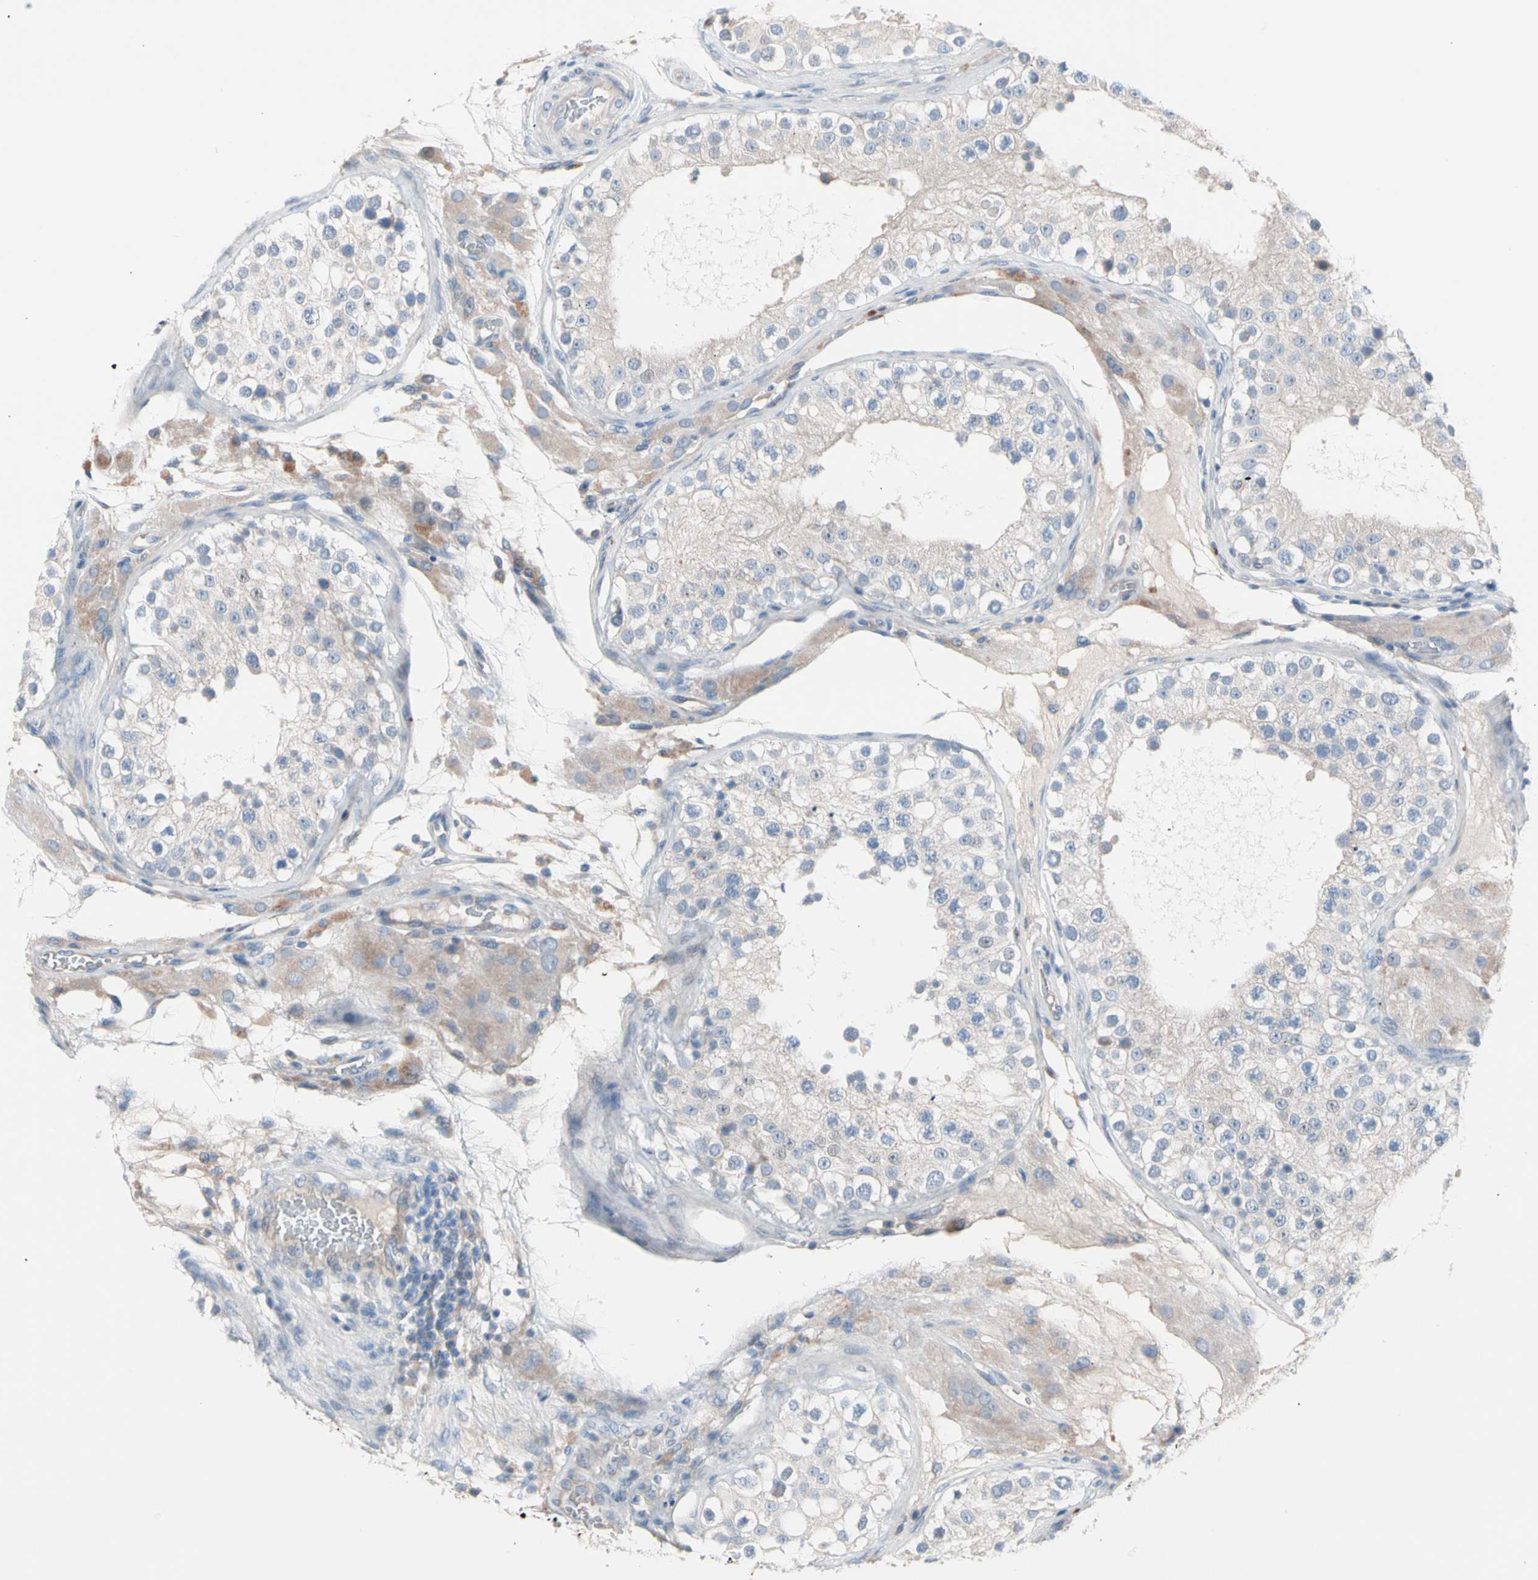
{"staining": {"intensity": "weak", "quantity": "25%-75%", "location": "cytoplasmic/membranous"}, "tissue": "testis", "cell_type": "Cells in seminiferous ducts", "image_type": "normal", "snomed": [{"axis": "morphology", "description": "Normal tissue, NOS"}, {"axis": "topography", "description": "Testis"}], "caption": "Immunohistochemical staining of unremarkable testis shows low levels of weak cytoplasmic/membranous staining in approximately 25%-75% of cells in seminiferous ducts. (DAB (3,3'-diaminobenzidine) IHC with brightfield microscopy, high magnification).", "gene": "CASQ1", "patient": {"sex": "male", "age": 26}}